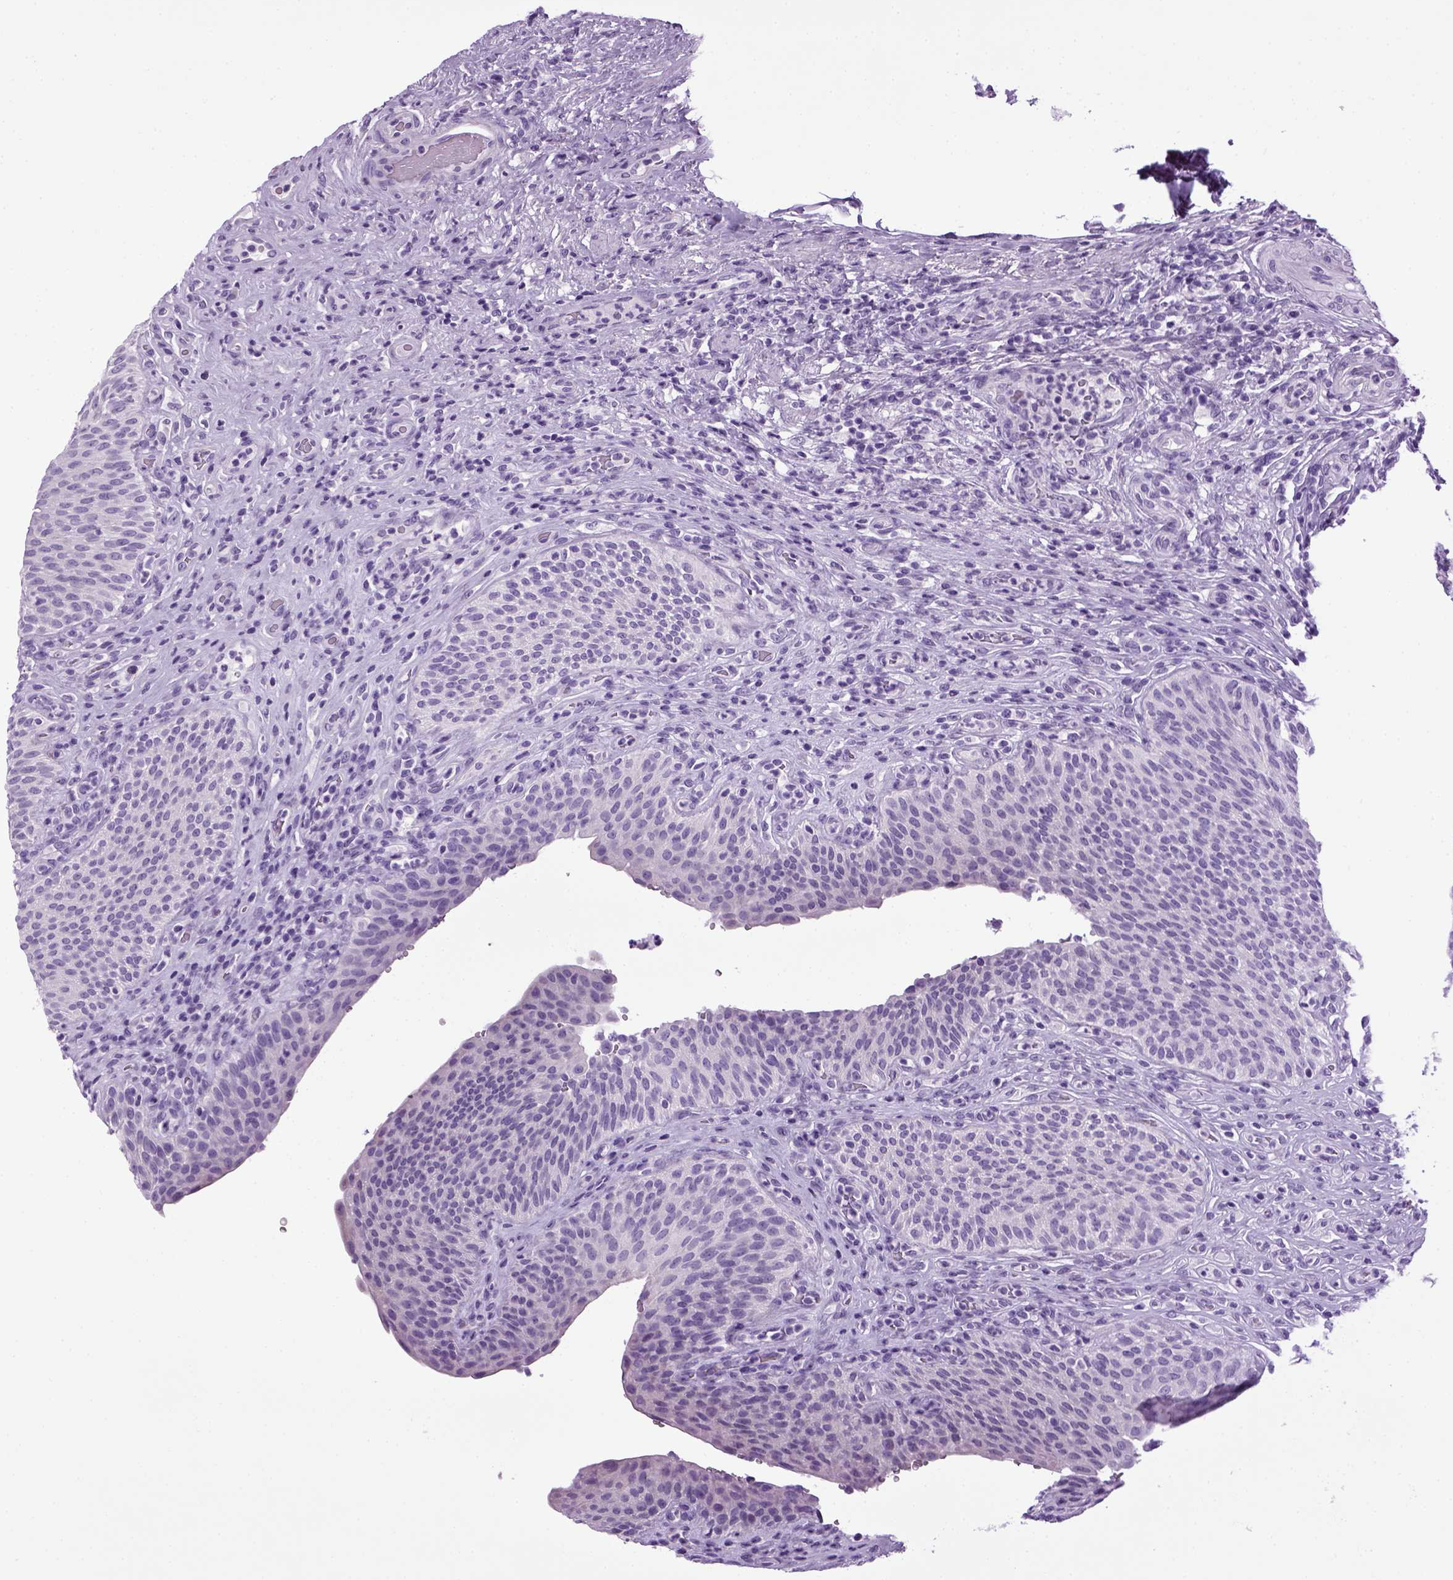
{"staining": {"intensity": "negative", "quantity": "none", "location": "none"}, "tissue": "urinary bladder", "cell_type": "Urothelial cells", "image_type": "normal", "snomed": [{"axis": "morphology", "description": "Normal tissue, NOS"}, {"axis": "topography", "description": "Urinary bladder"}, {"axis": "topography", "description": "Peripheral nerve tissue"}], "caption": "Benign urinary bladder was stained to show a protein in brown. There is no significant staining in urothelial cells. (DAB immunohistochemistry (IHC) with hematoxylin counter stain).", "gene": "HMCN2", "patient": {"sex": "male", "age": 66}}